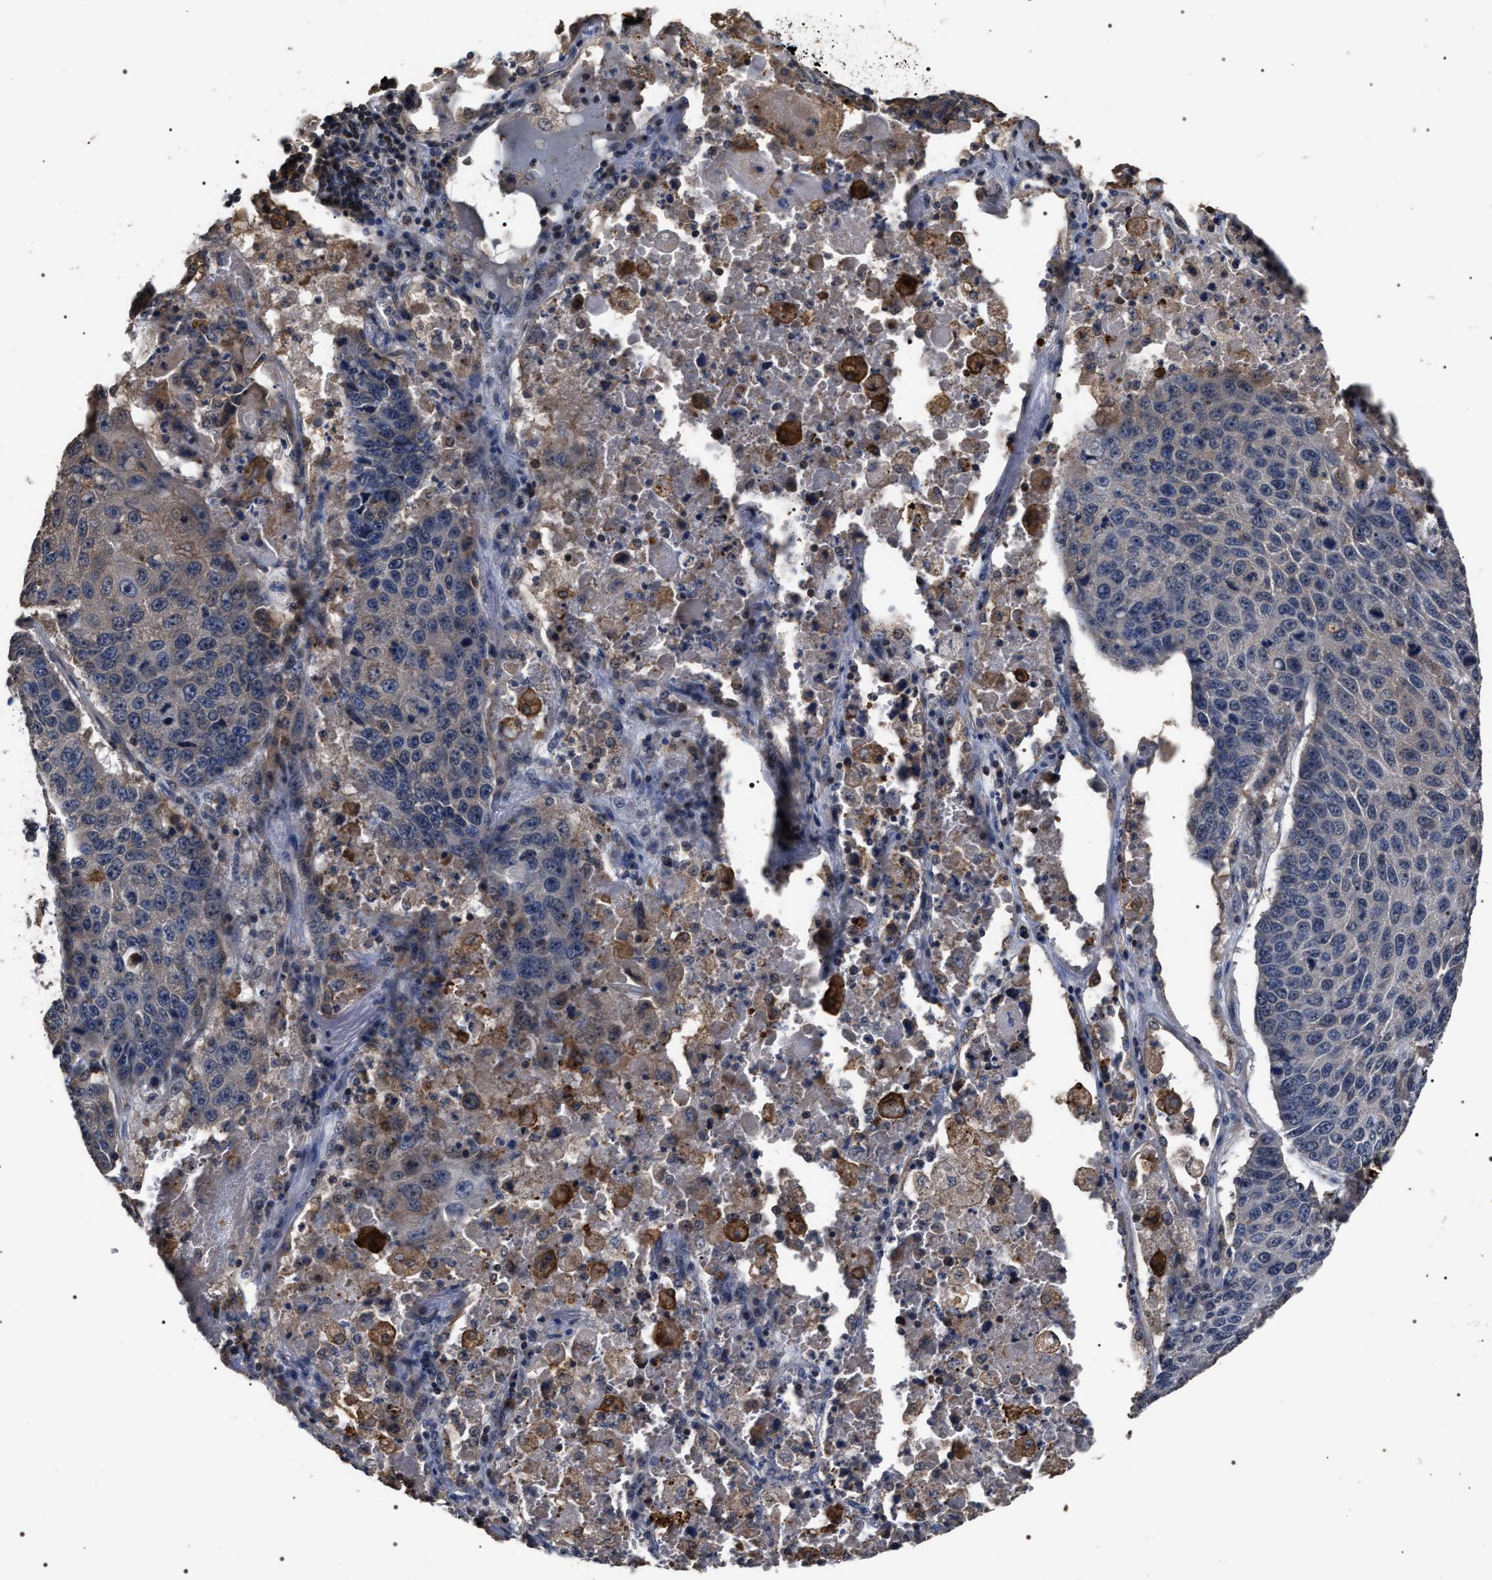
{"staining": {"intensity": "negative", "quantity": "none", "location": "none"}, "tissue": "lung cancer", "cell_type": "Tumor cells", "image_type": "cancer", "snomed": [{"axis": "morphology", "description": "Squamous cell carcinoma, NOS"}, {"axis": "topography", "description": "Lung"}], "caption": "A photomicrograph of lung cancer (squamous cell carcinoma) stained for a protein demonstrates no brown staining in tumor cells.", "gene": "UPF3A", "patient": {"sex": "male", "age": 61}}